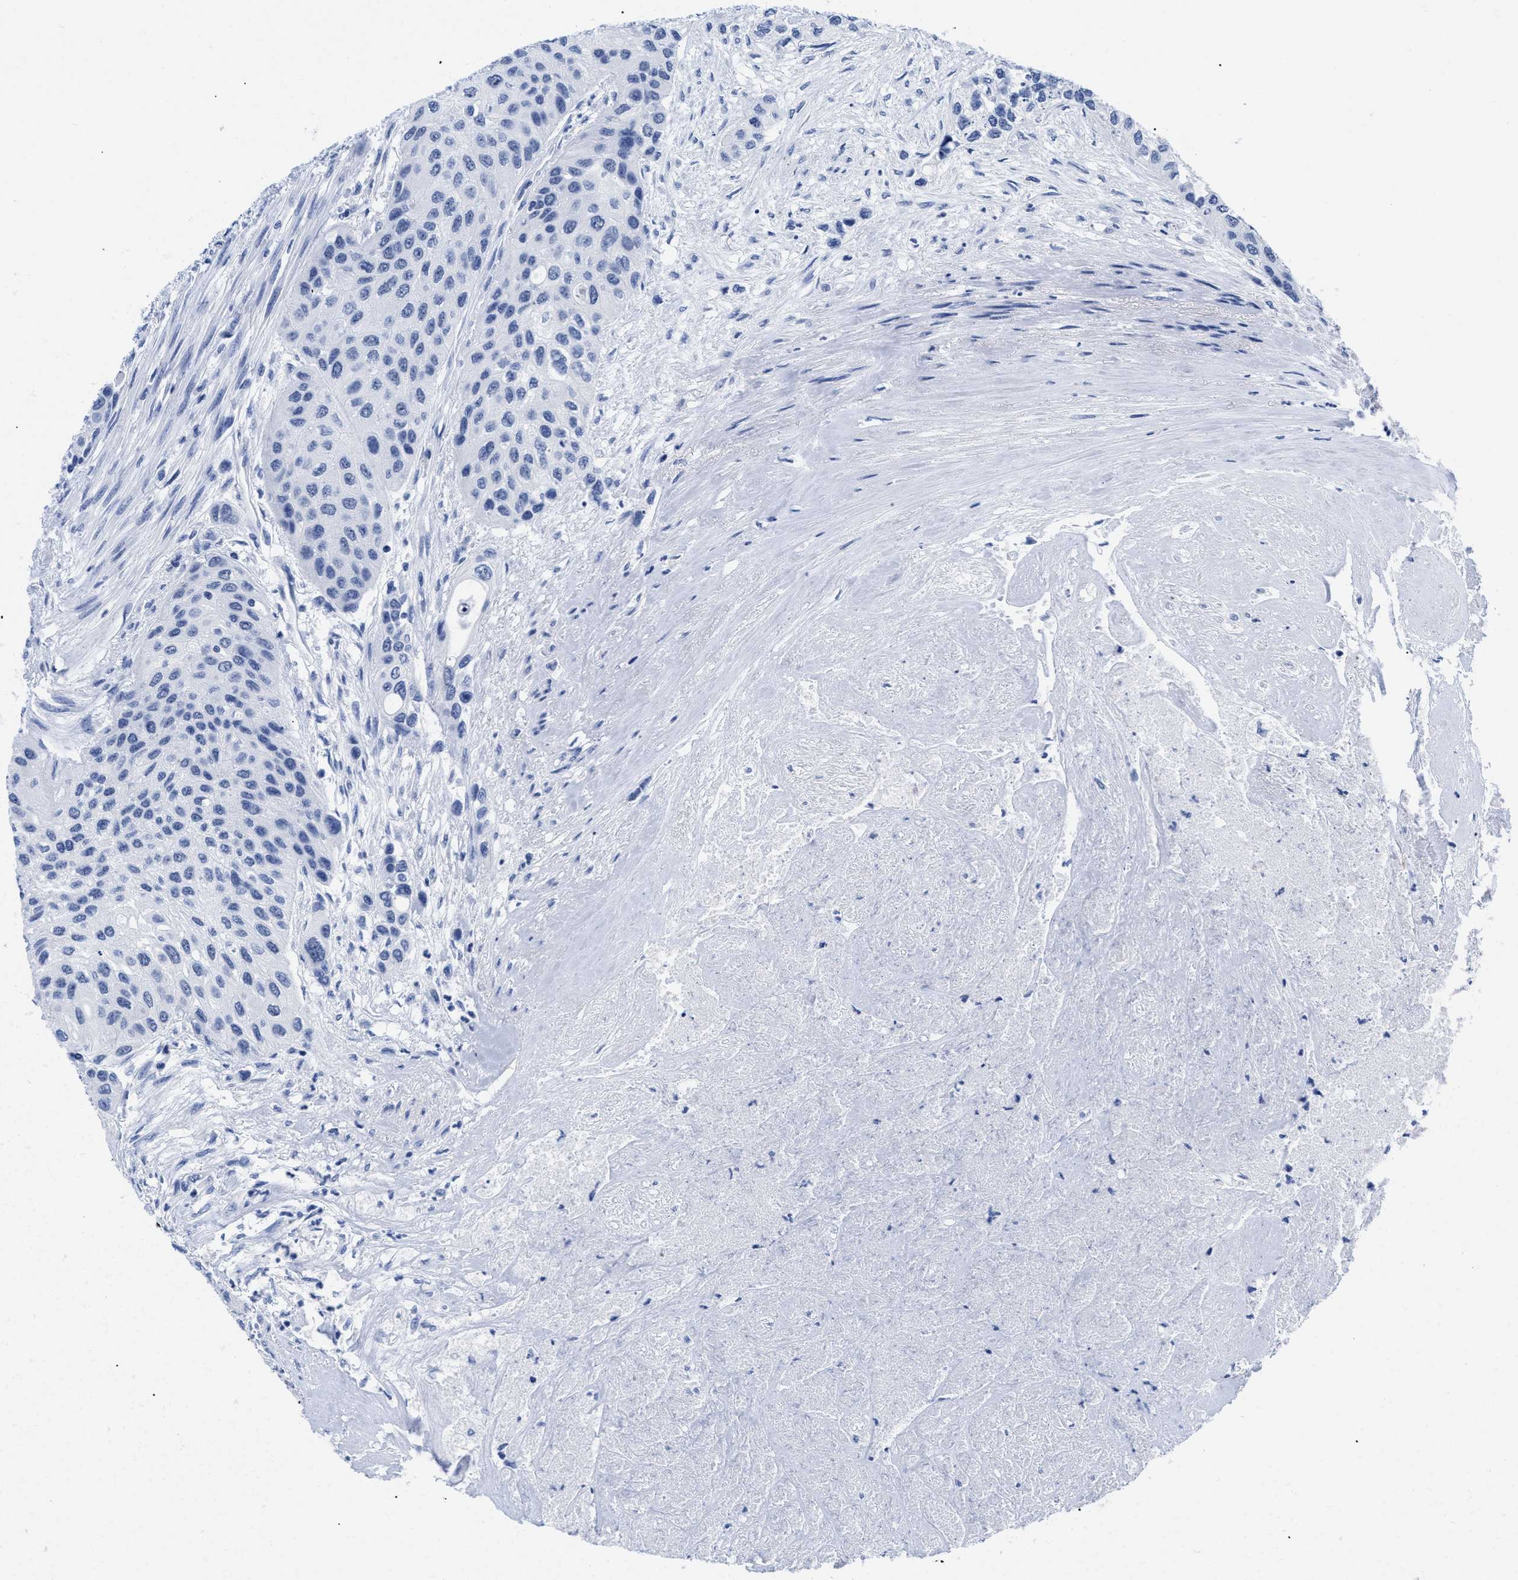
{"staining": {"intensity": "negative", "quantity": "none", "location": "none"}, "tissue": "urothelial cancer", "cell_type": "Tumor cells", "image_type": "cancer", "snomed": [{"axis": "morphology", "description": "Urothelial carcinoma, High grade"}, {"axis": "topography", "description": "Urinary bladder"}], "caption": "Immunohistochemistry of urothelial cancer reveals no staining in tumor cells.", "gene": "TREML1", "patient": {"sex": "female", "age": 56}}